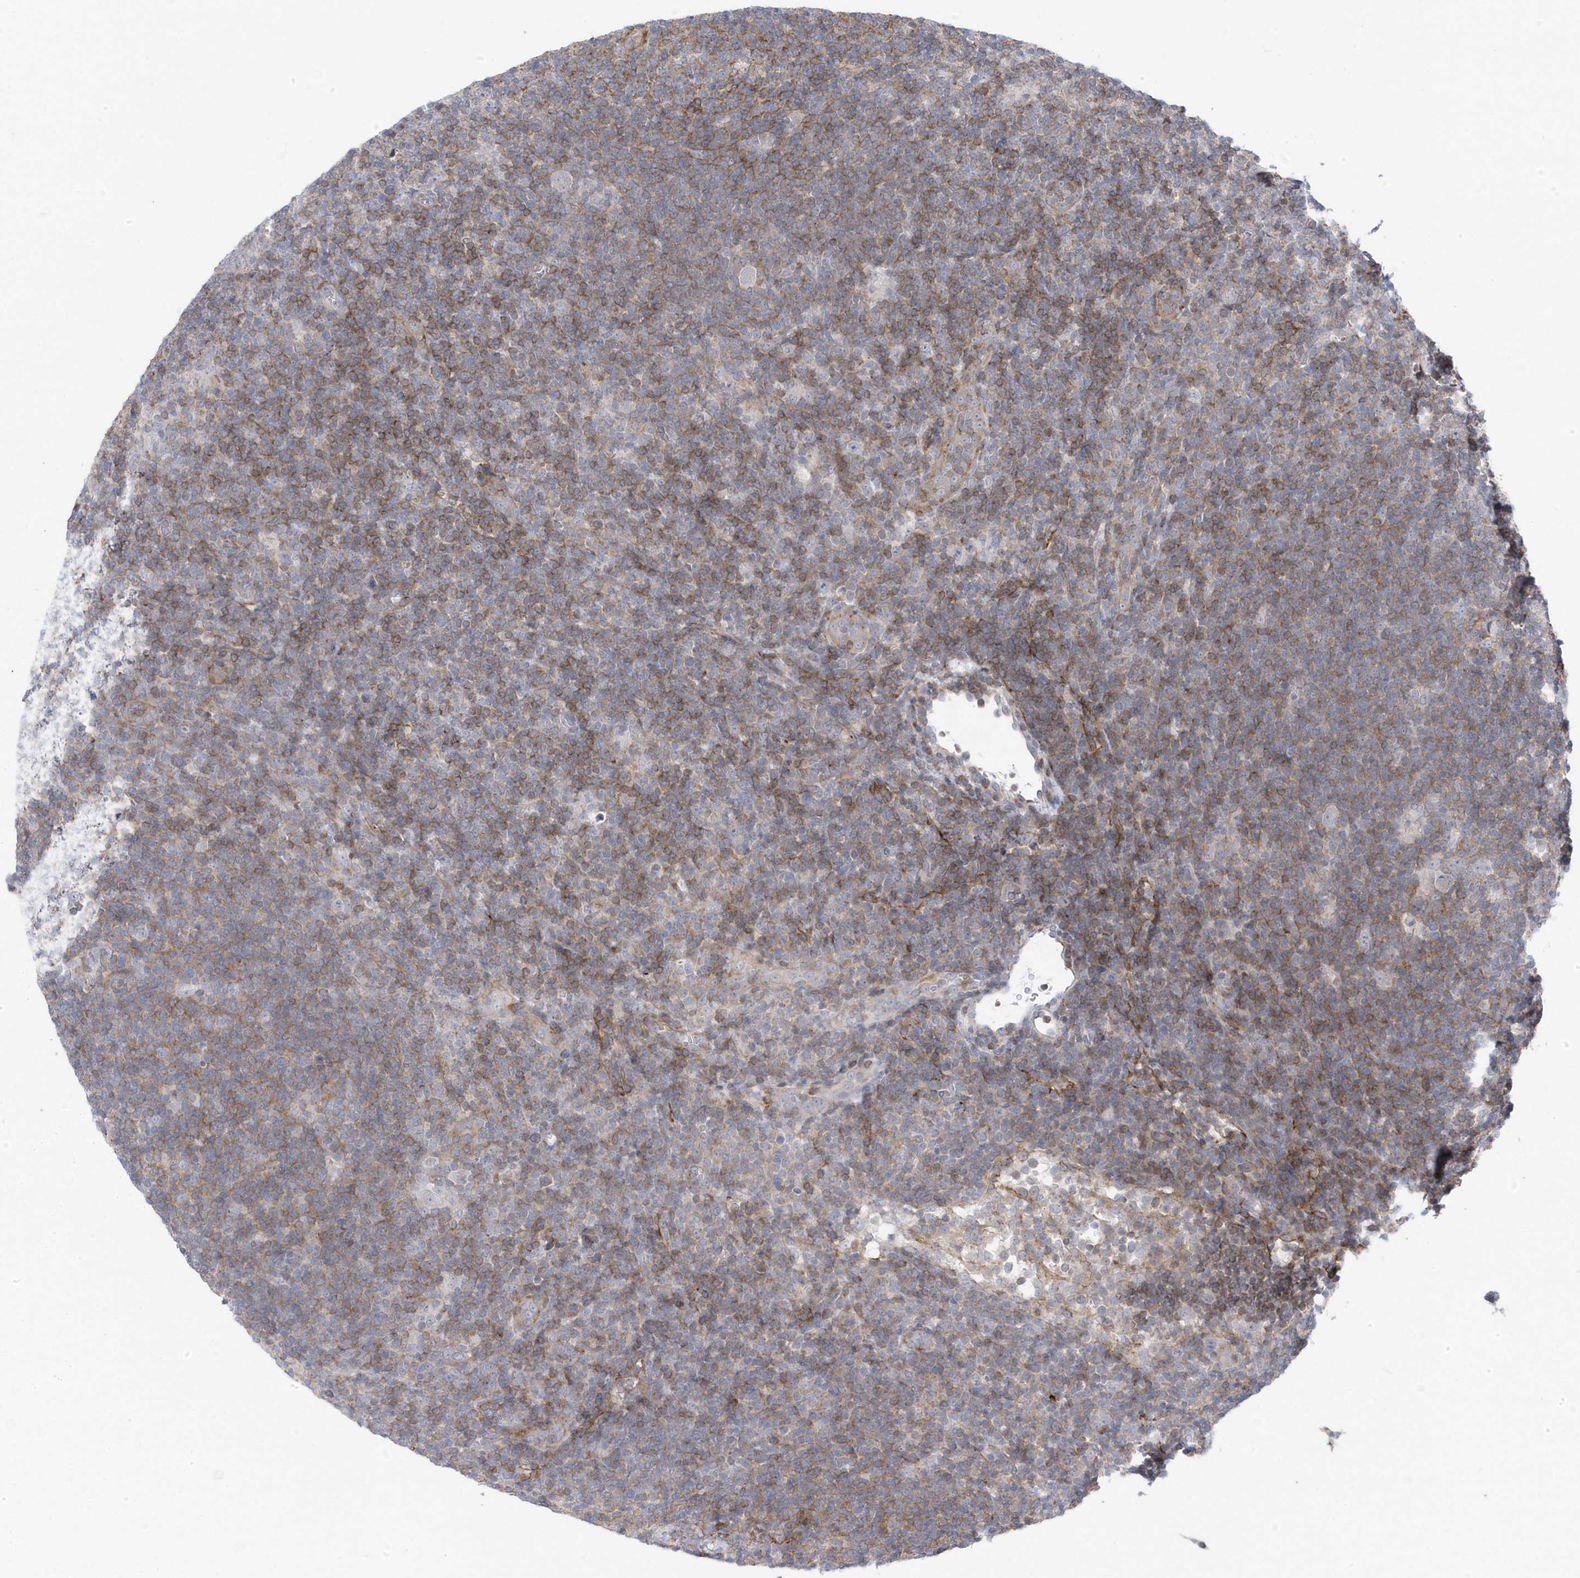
{"staining": {"intensity": "negative", "quantity": "none", "location": "none"}, "tissue": "lymphoma", "cell_type": "Tumor cells", "image_type": "cancer", "snomed": [{"axis": "morphology", "description": "Hodgkin's disease, NOS"}, {"axis": "topography", "description": "Lymph node"}], "caption": "Tumor cells show no significant protein expression in Hodgkin's disease.", "gene": "ANAPC1", "patient": {"sex": "female", "age": 57}}